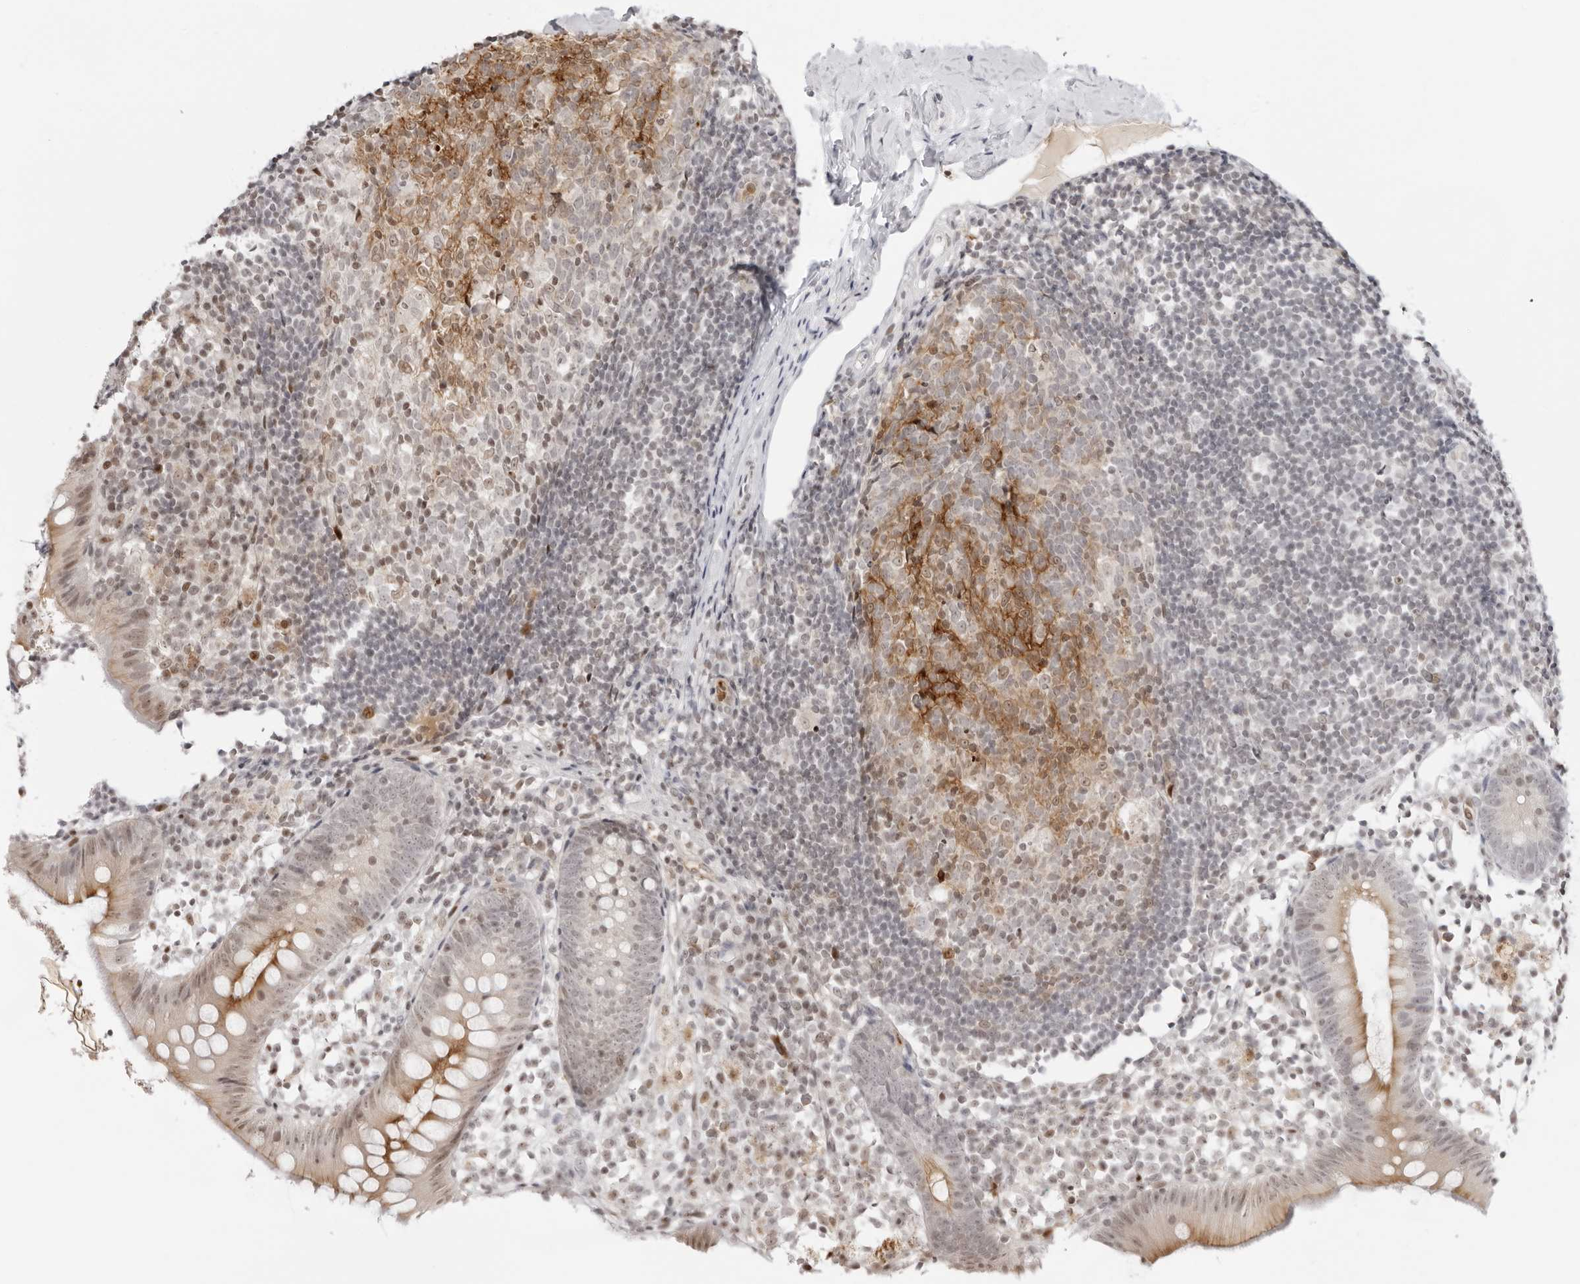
{"staining": {"intensity": "moderate", "quantity": "<25%", "location": "cytoplasmic/membranous,nuclear"}, "tissue": "appendix", "cell_type": "Glandular cells", "image_type": "normal", "snomed": [{"axis": "morphology", "description": "Normal tissue, NOS"}, {"axis": "topography", "description": "Appendix"}], "caption": "Glandular cells show moderate cytoplasmic/membranous,nuclear positivity in approximately <25% of cells in benign appendix.", "gene": "RNF146", "patient": {"sex": "female", "age": 20}}